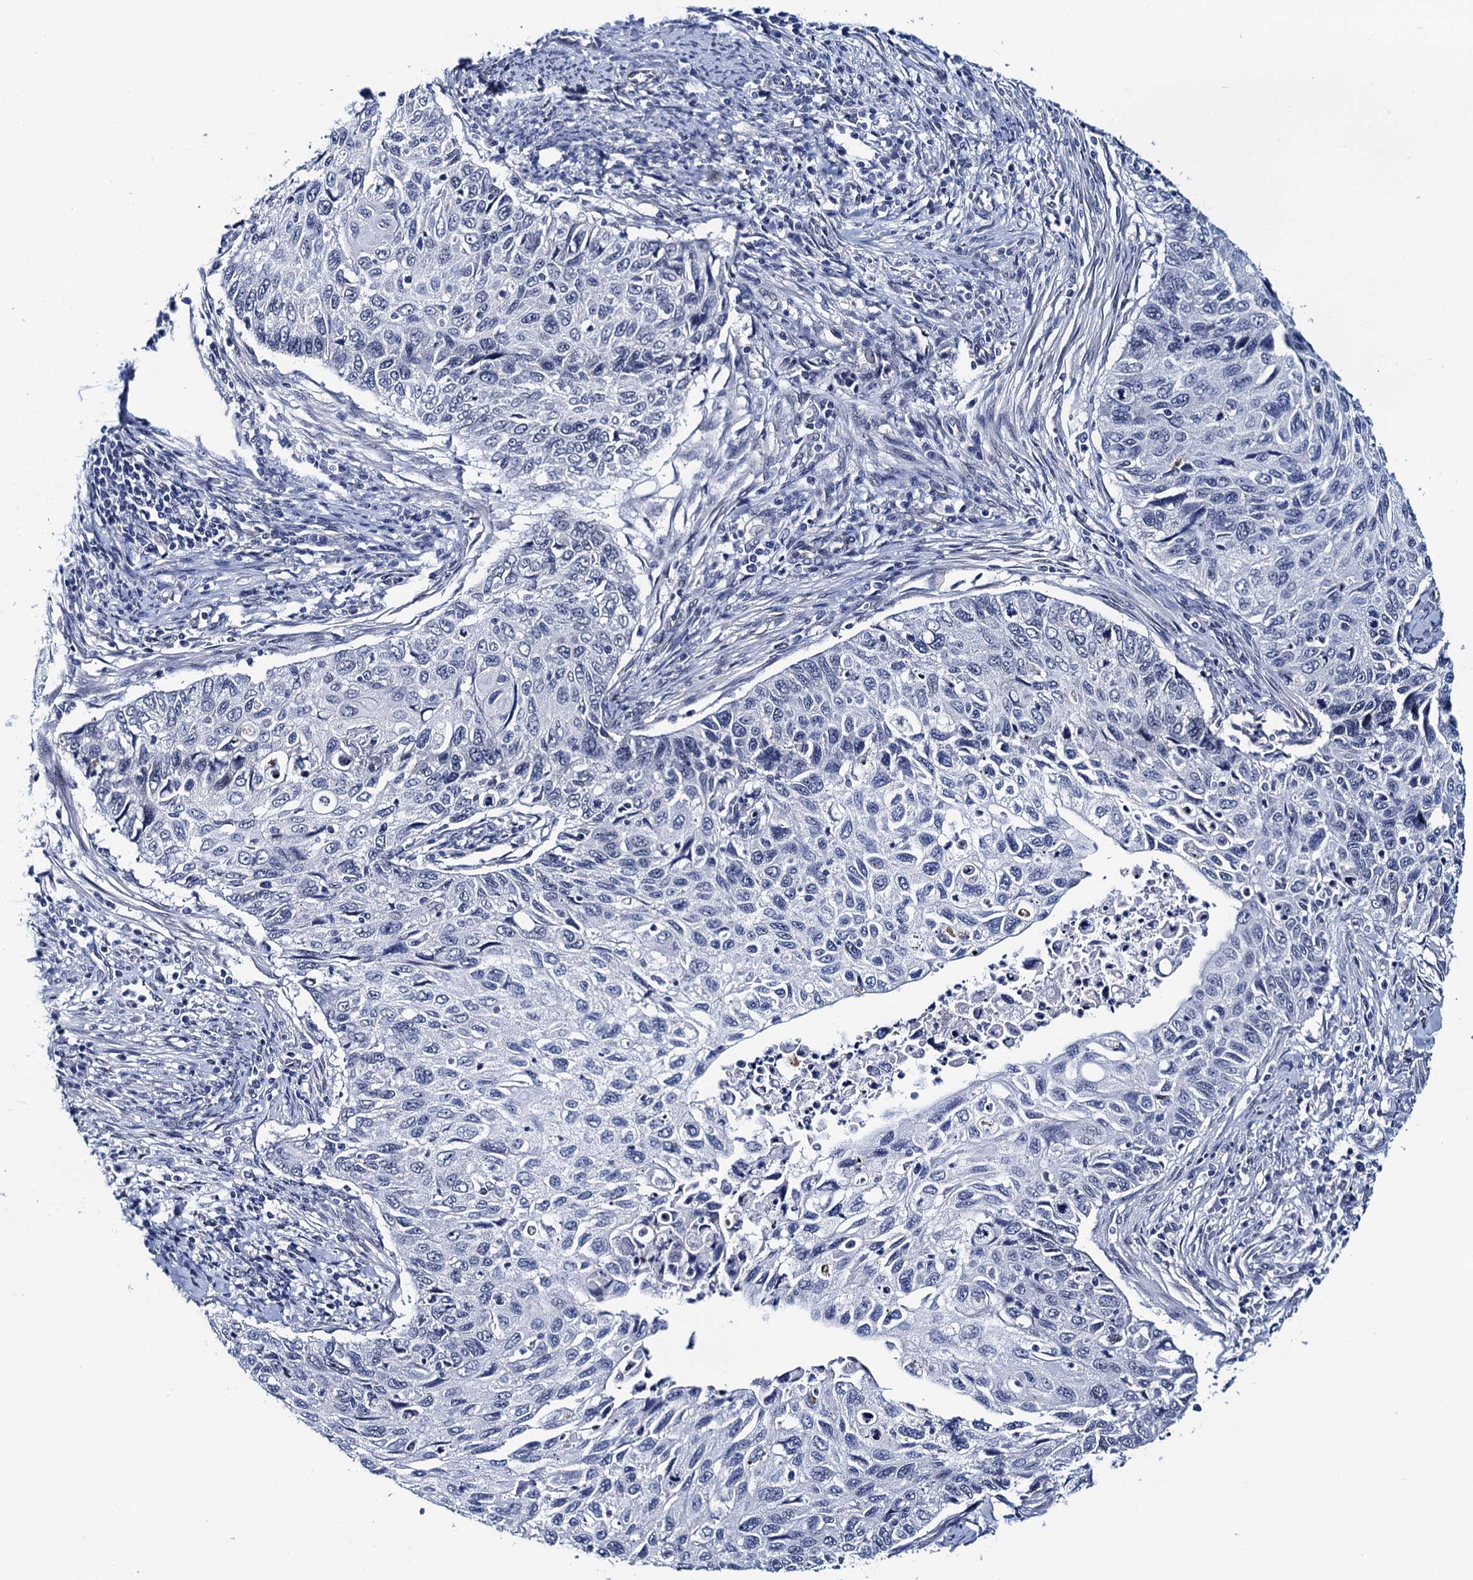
{"staining": {"intensity": "negative", "quantity": "none", "location": "none"}, "tissue": "cervical cancer", "cell_type": "Tumor cells", "image_type": "cancer", "snomed": [{"axis": "morphology", "description": "Squamous cell carcinoma, NOS"}, {"axis": "topography", "description": "Cervix"}], "caption": "High magnification brightfield microscopy of cervical cancer (squamous cell carcinoma) stained with DAB (3,3'-diaminobenzidine) (brown) and counterstained with hematoxylin (blue): tumor cells show no significant staining.", "gene": "C16orf87", "patient": {"sex": "female", "age": 70}}